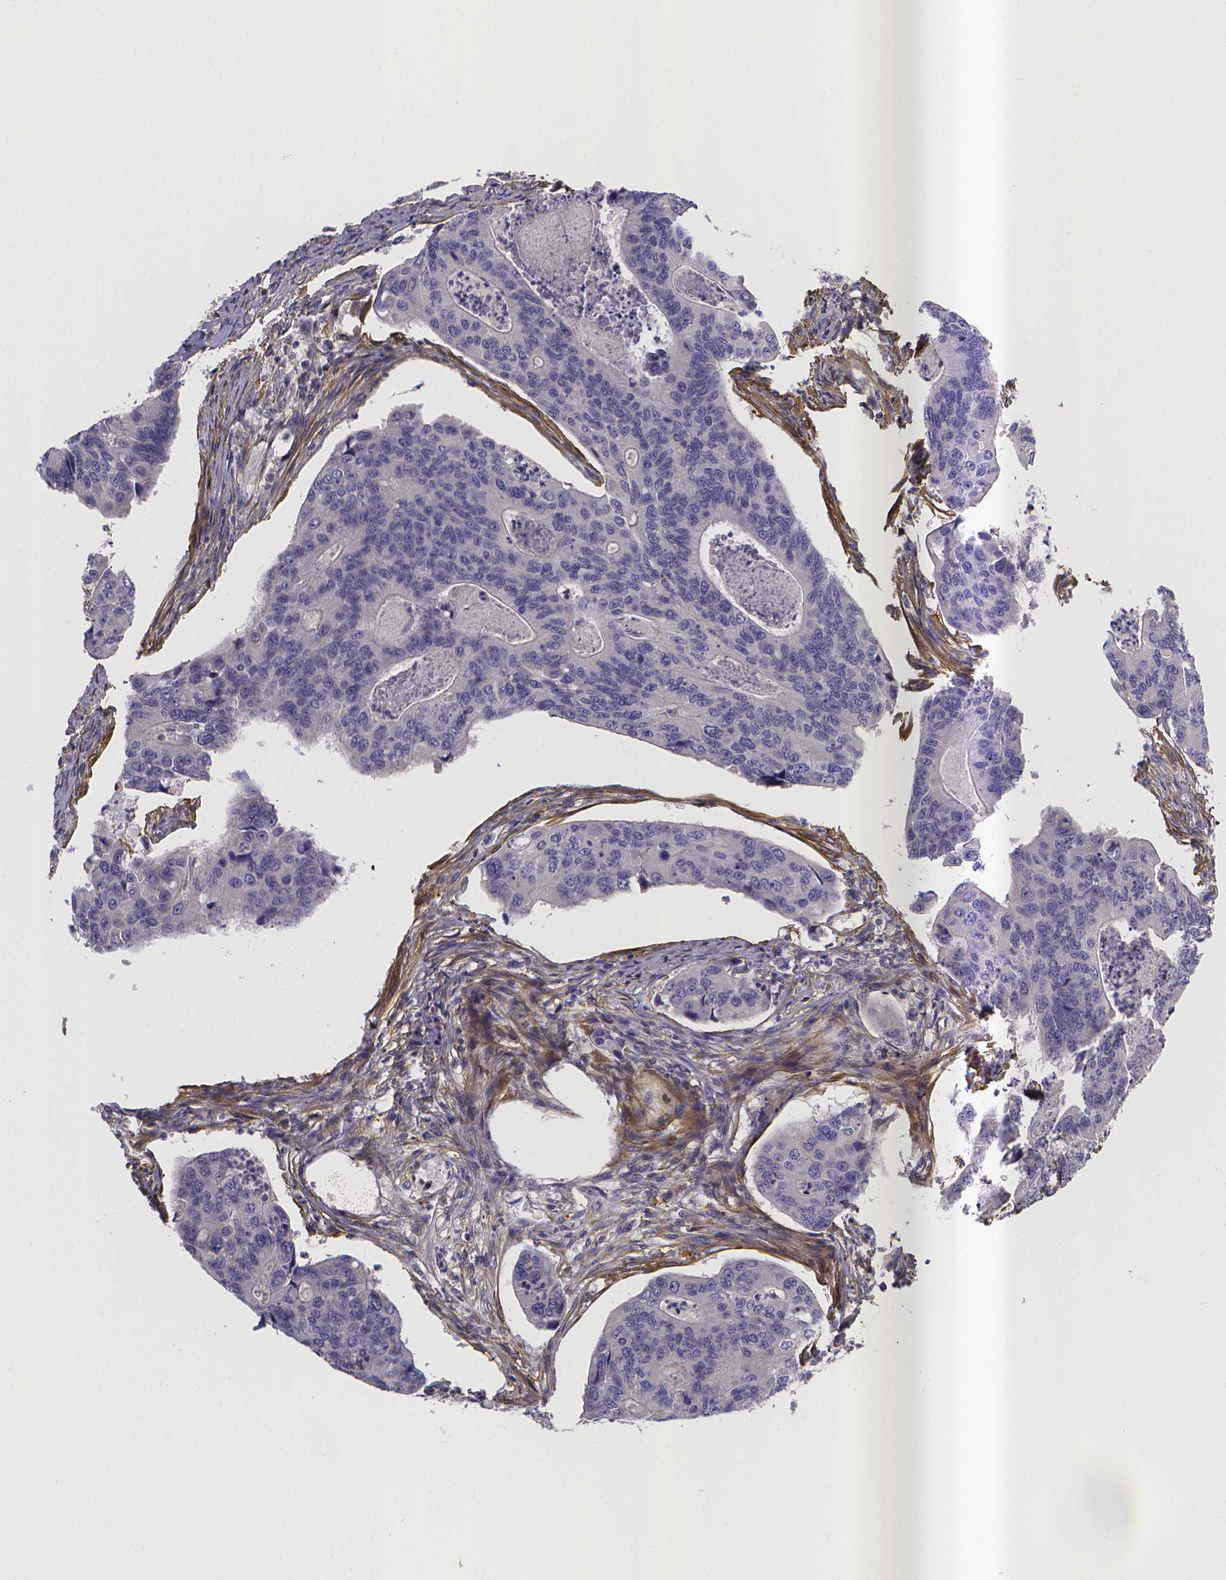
{"staining": {"intensity": "negative", "quantity": "none", "location": "none"}, "tissue": "colorectal cancer", "cell_type": "Tumor cells", "image_type": "cancer", "snomed": [{"axis": "morphology", "description": "Adenocarcinoma, NOS"}, {"axis": "topography", "description": "Colon"}], "caption": "Immunohistochemistry of human adenocarcinoma (colorectal) reveals no staining in tumor cells. (DAB IHC, high magnification).", "gene": "RERG", "patient": {"sex": "female", "age": 67}}